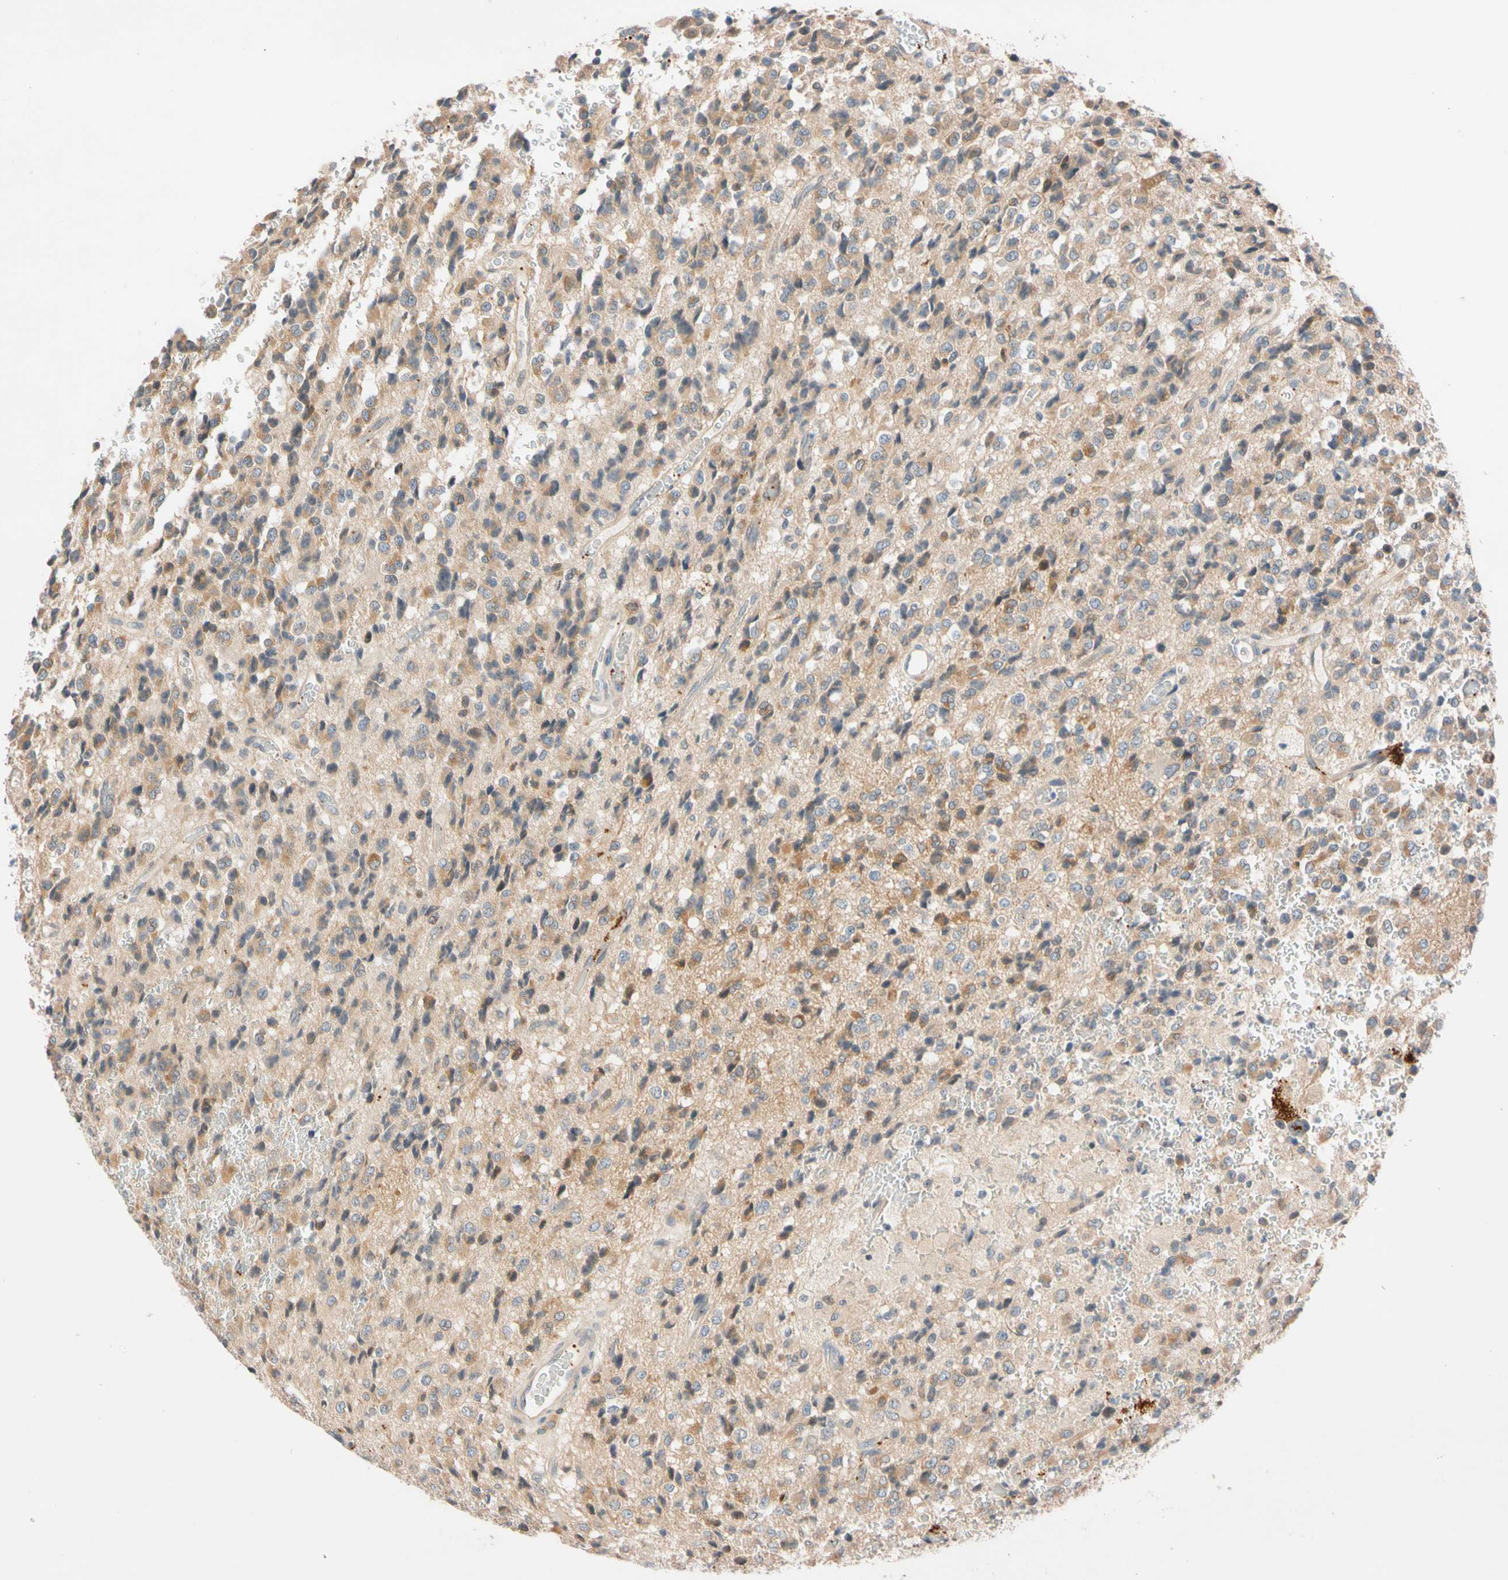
{"staining": {"intensity": "weak", "quantity": "<25%", "location": "cytoplasmic/membranous"}, "tissue": "glioma", "cell_type": "Tumor cells", "image_type": "cancer", "snomed": [{"axis": "morphology", "description": "Glioma, malignant, High grade"}, {"axis": "topography", "description": "pancreas cauda"}], "caption": "Histopathology image shows no significant protein positivity in tumor cells of malignant high-grade glioma.", "gene": "CNST", "patient": {"sex": "male", "age": 60}}